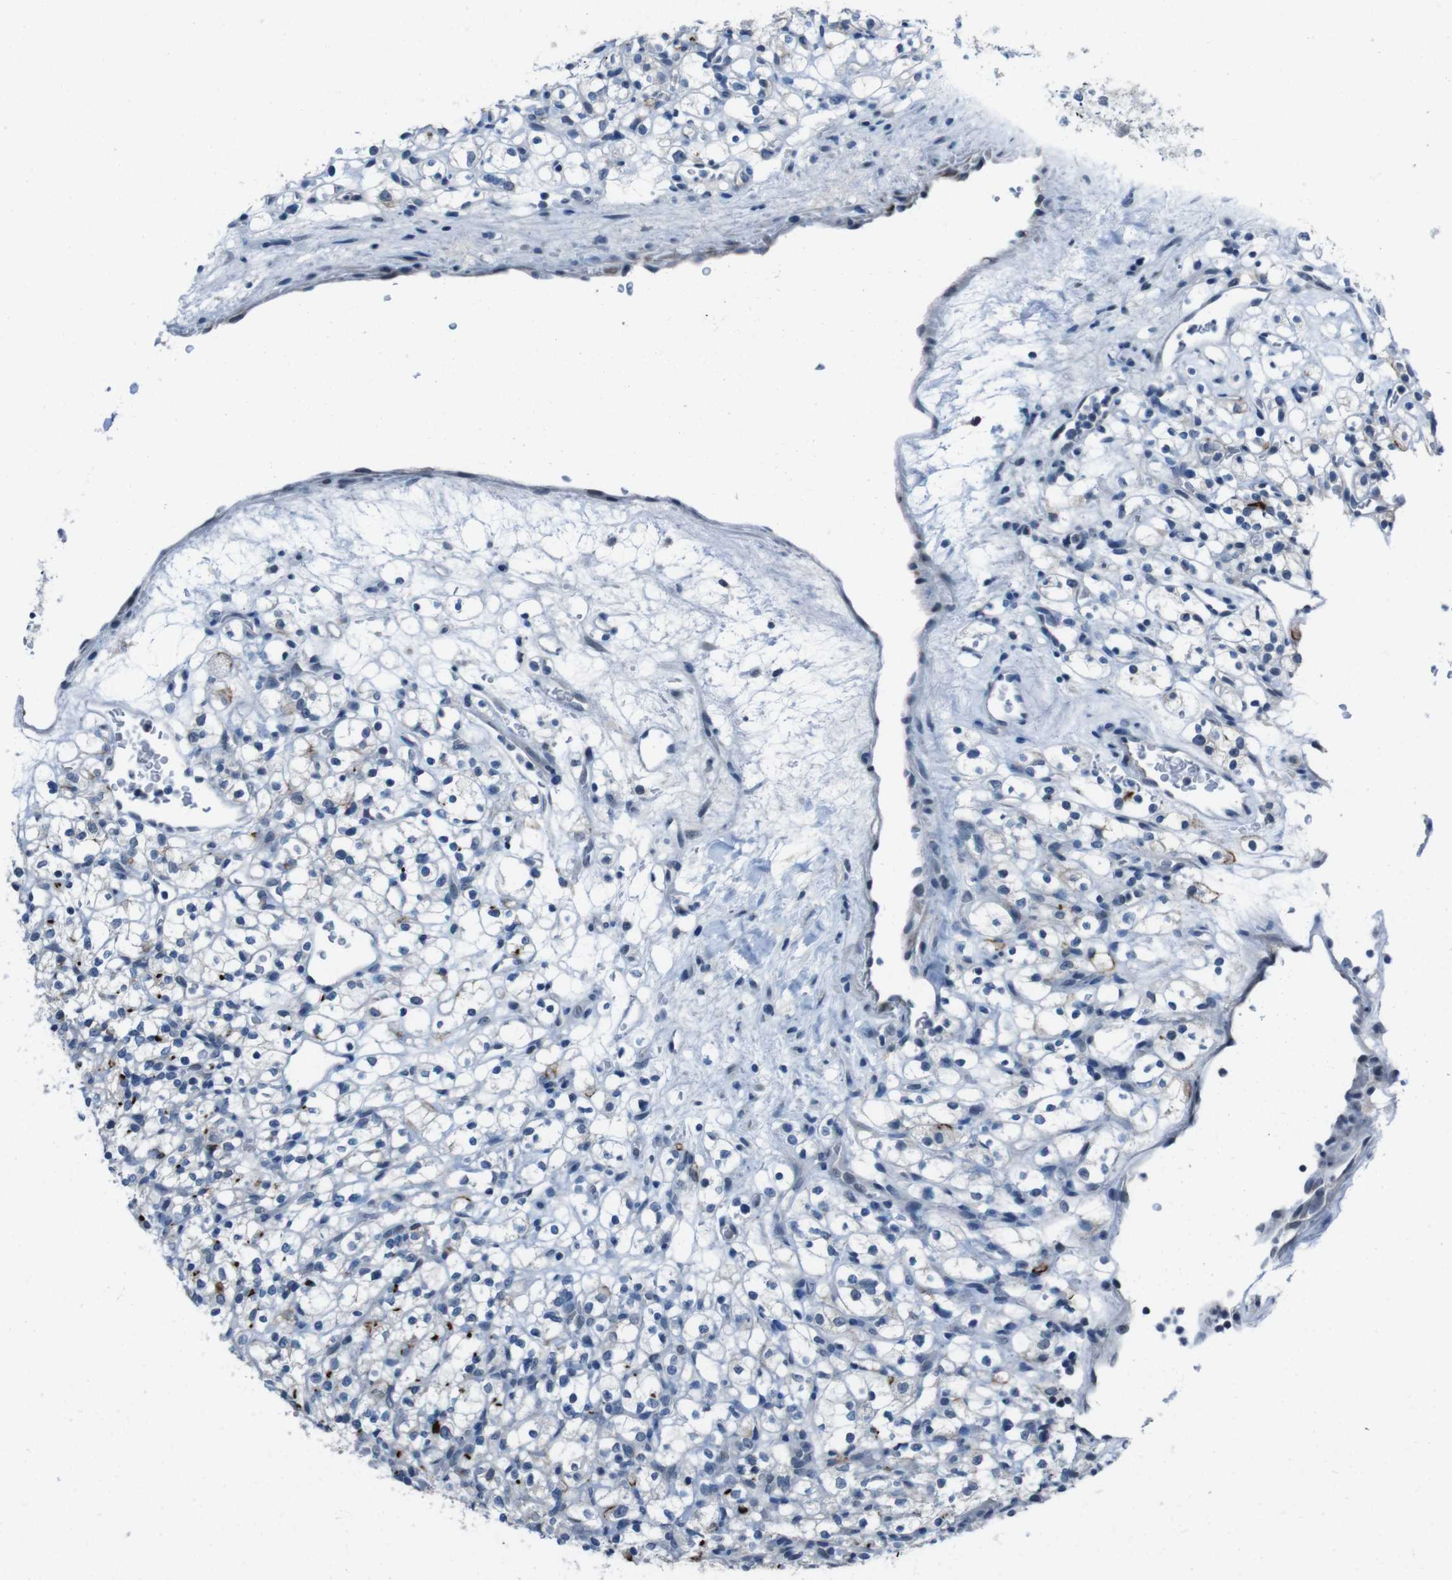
{"staining": {"intensity": "strong", "quantity": "<25%", "location": "cytoplasmic/membranous"}, "tissue": "renal cancer", "cell_type": "Tumor cells", "image_type": "cancer", "snomed": [{"axis": "morphology", "description": "Normal tissue, NOS"}, {"axis": "morphology", "description": "Adenocarcinoma, NOS"}, {"axis": "topography", "description": "Kidney"}], "caption": "An immunohistochemistry (IHC) histopathology image of neoplastic tissue is shown. Protein staining in brown shows strong cytoplasmic/membranous positivity in renal cancer (adenocarcinoma) within tumor cells. The staining was performed using DAB (3,3'-diaminobenzidine) to visualize the protein expression in brown, while the nuclei were stained in blue with hematoxylin (Magnification: 20x).", "gene": "CDHR2", "patient": {"sex": "female", "age": 72}}